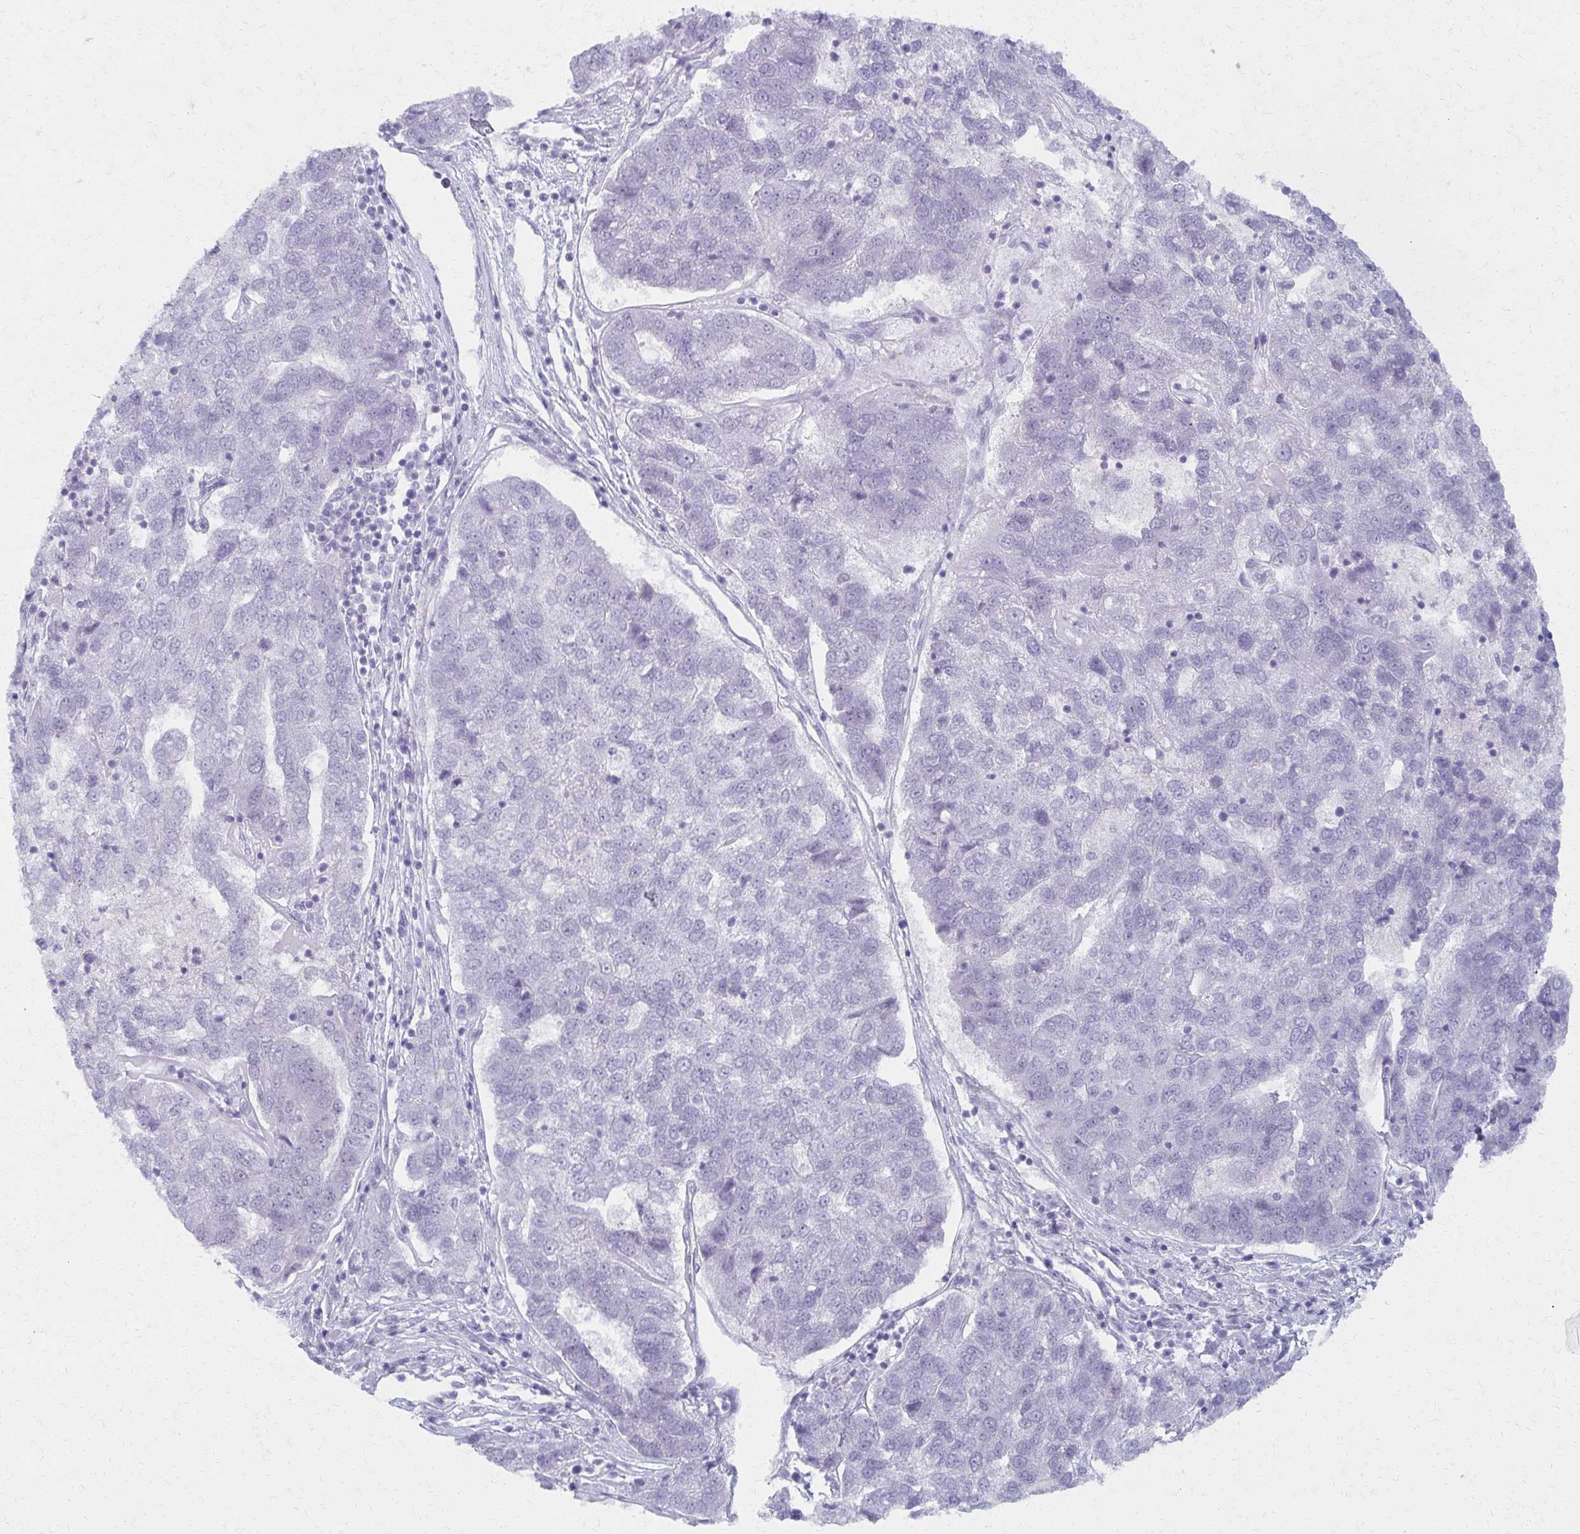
{"staining": {"intensity": "negative", "quantity": "none", "location": "none"}, "tissue": "pancreatic cancer", "cell_type": "Tumor cells", "image_type": "cancer", "snomed": [{"axis": "morphology", "description": "Adenocarcinoma, NOS"}, {"axis": "topography", "description": "Pancreas"}], "caption": "Immunohistochemical staining of human adenocarcinoma (pancreatic) displays no significant positivity in tumor cells. (DAB (3,3'-diaminobenzidine) immunohistochemistry visualized using brightfield microscopy, high magnification).", "gene": "MORC4", "patient": {"sex": "female", "age": 61}}